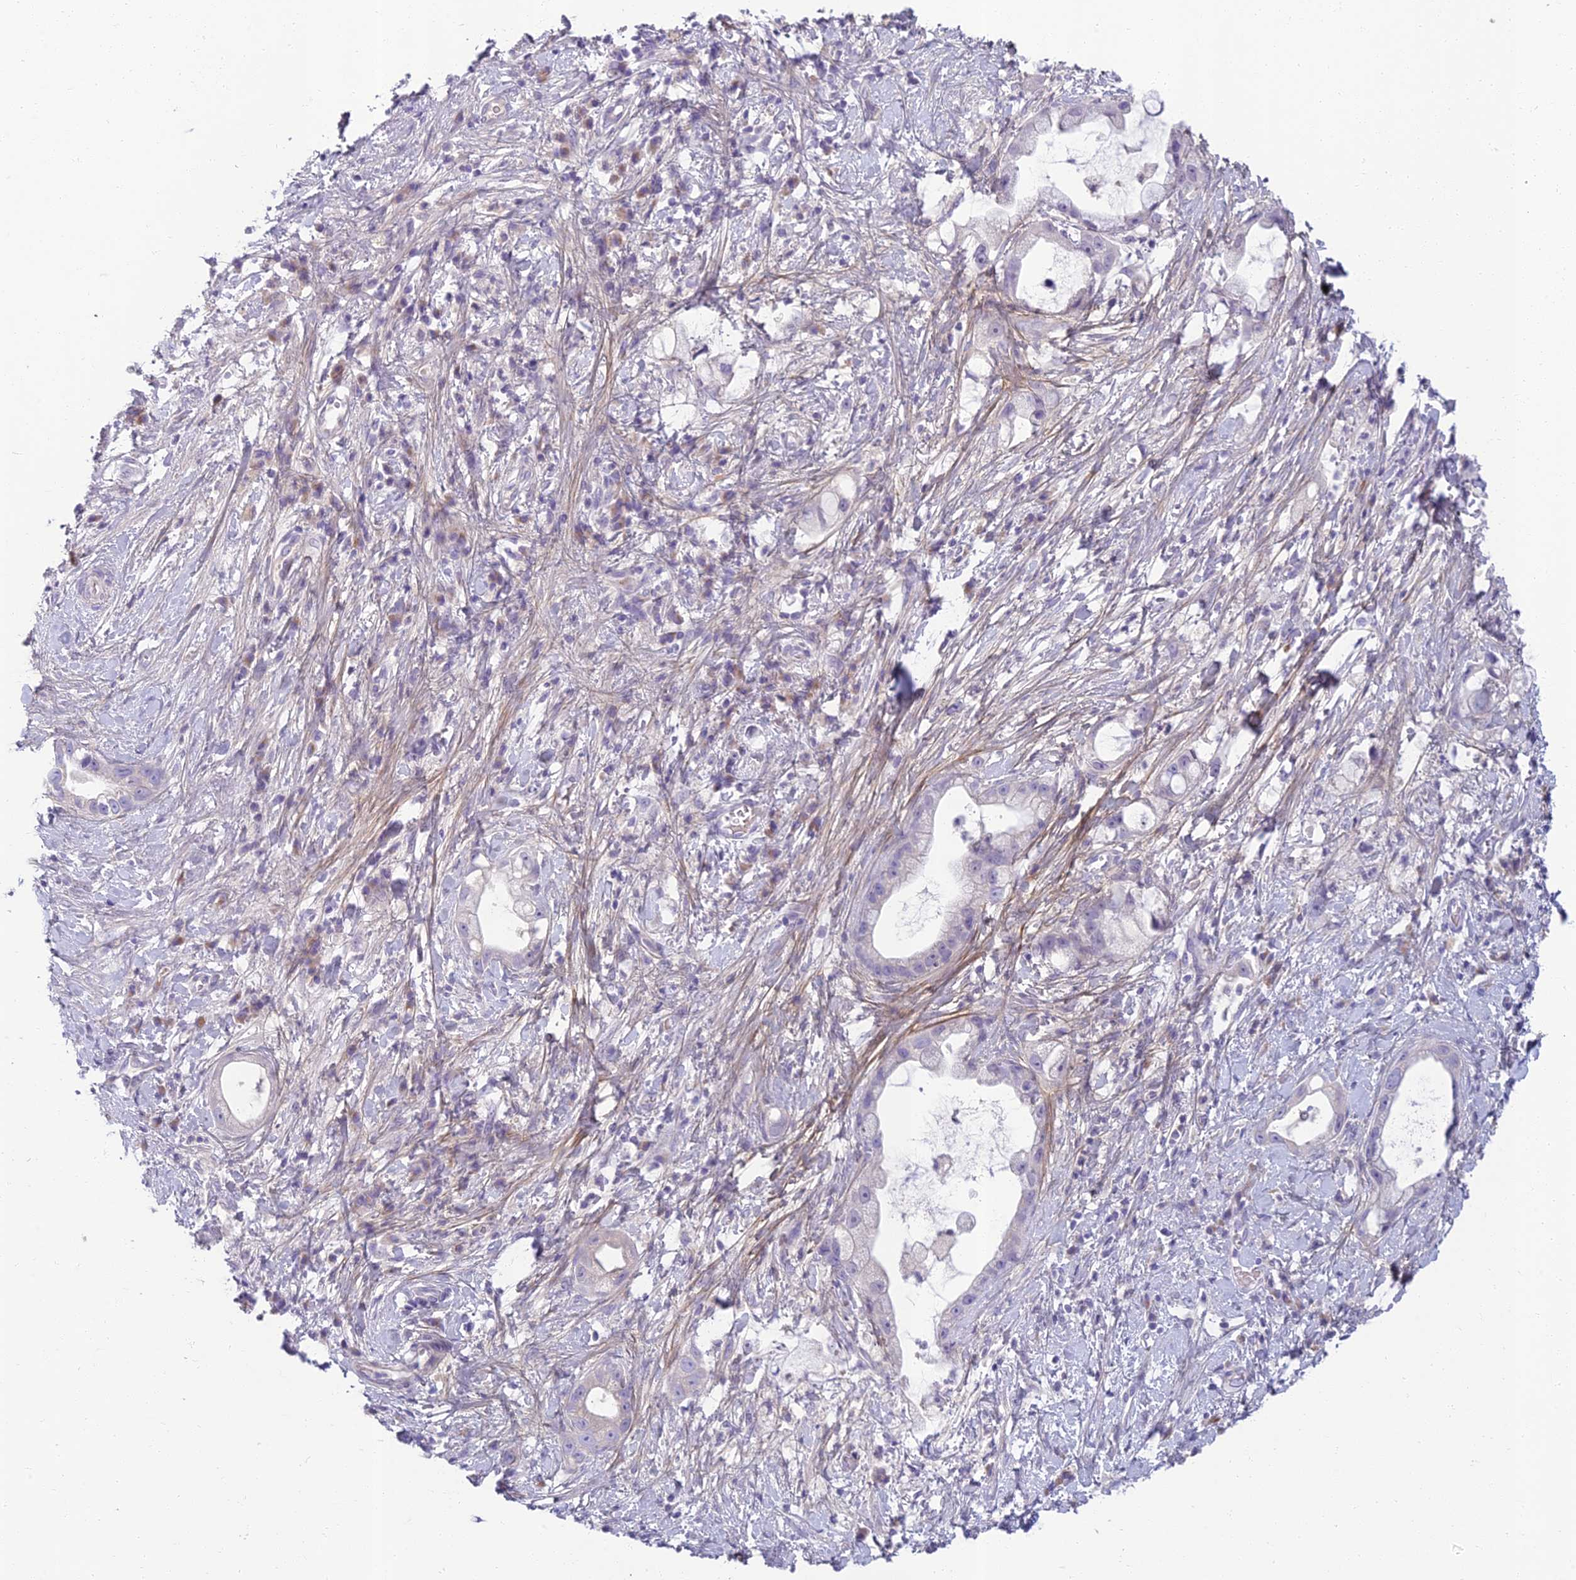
{"staining": {"intensity": "negative", "quantity": "none", "location": "none"}, "tissue": "stomach cancer", "cell_type": "Tumor cells", "image_type": "cancer", "snomed": [{"axis": "morphology", "description": "Adenocarcinoma, NOS"}, {"axis": "topography", "description": "Stomach"}], "caption": "This is an immunohistochemistry (IHC) photomicrograph of stomach adenocarcinoma. There is no expression in tumor cells.", "gene": "SLC25A41", "patient": {"sex": "male", "age": 55}}